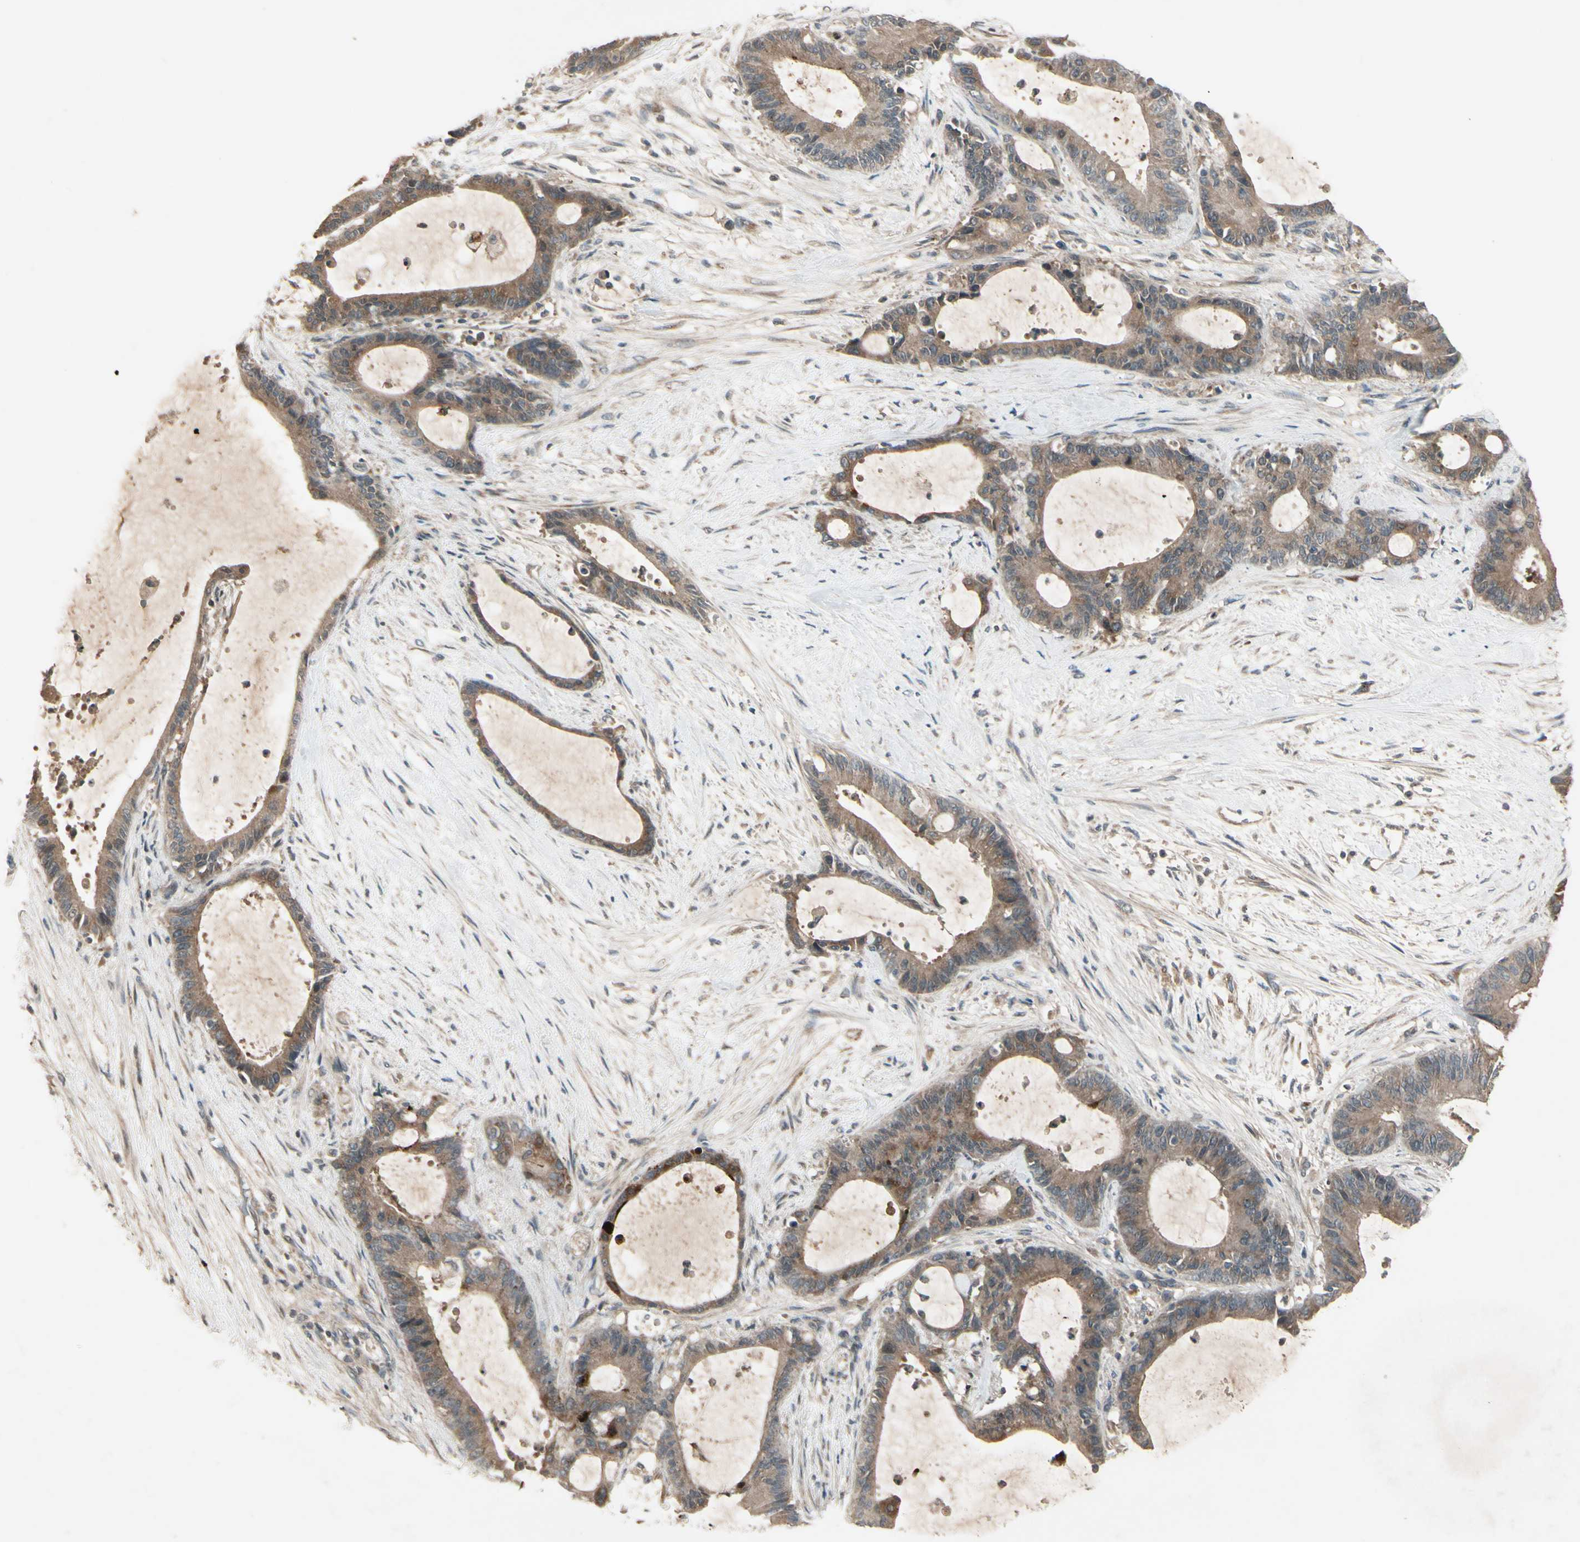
{"staining": {"intensity": "moderate", "quantity": ">75%", "location": "cytoplasmic/membranous"}, "tissue": "liver cancer", "cell_type": "Tumor cells", "image_type": "cancer", "snomed": [{"axis": "morphology", "description": "Cholangiocarcinoma"}, {"axis": "topography", "description": "Liver"}], "caption": "A brown stain highlights moderate cytoplasmic/membranous expression of a protein in liver cancer (cholangiocarcinoma) tumor cells.", "gene": "FHDC1", "patient": {"sex": "female", "age": 73}}